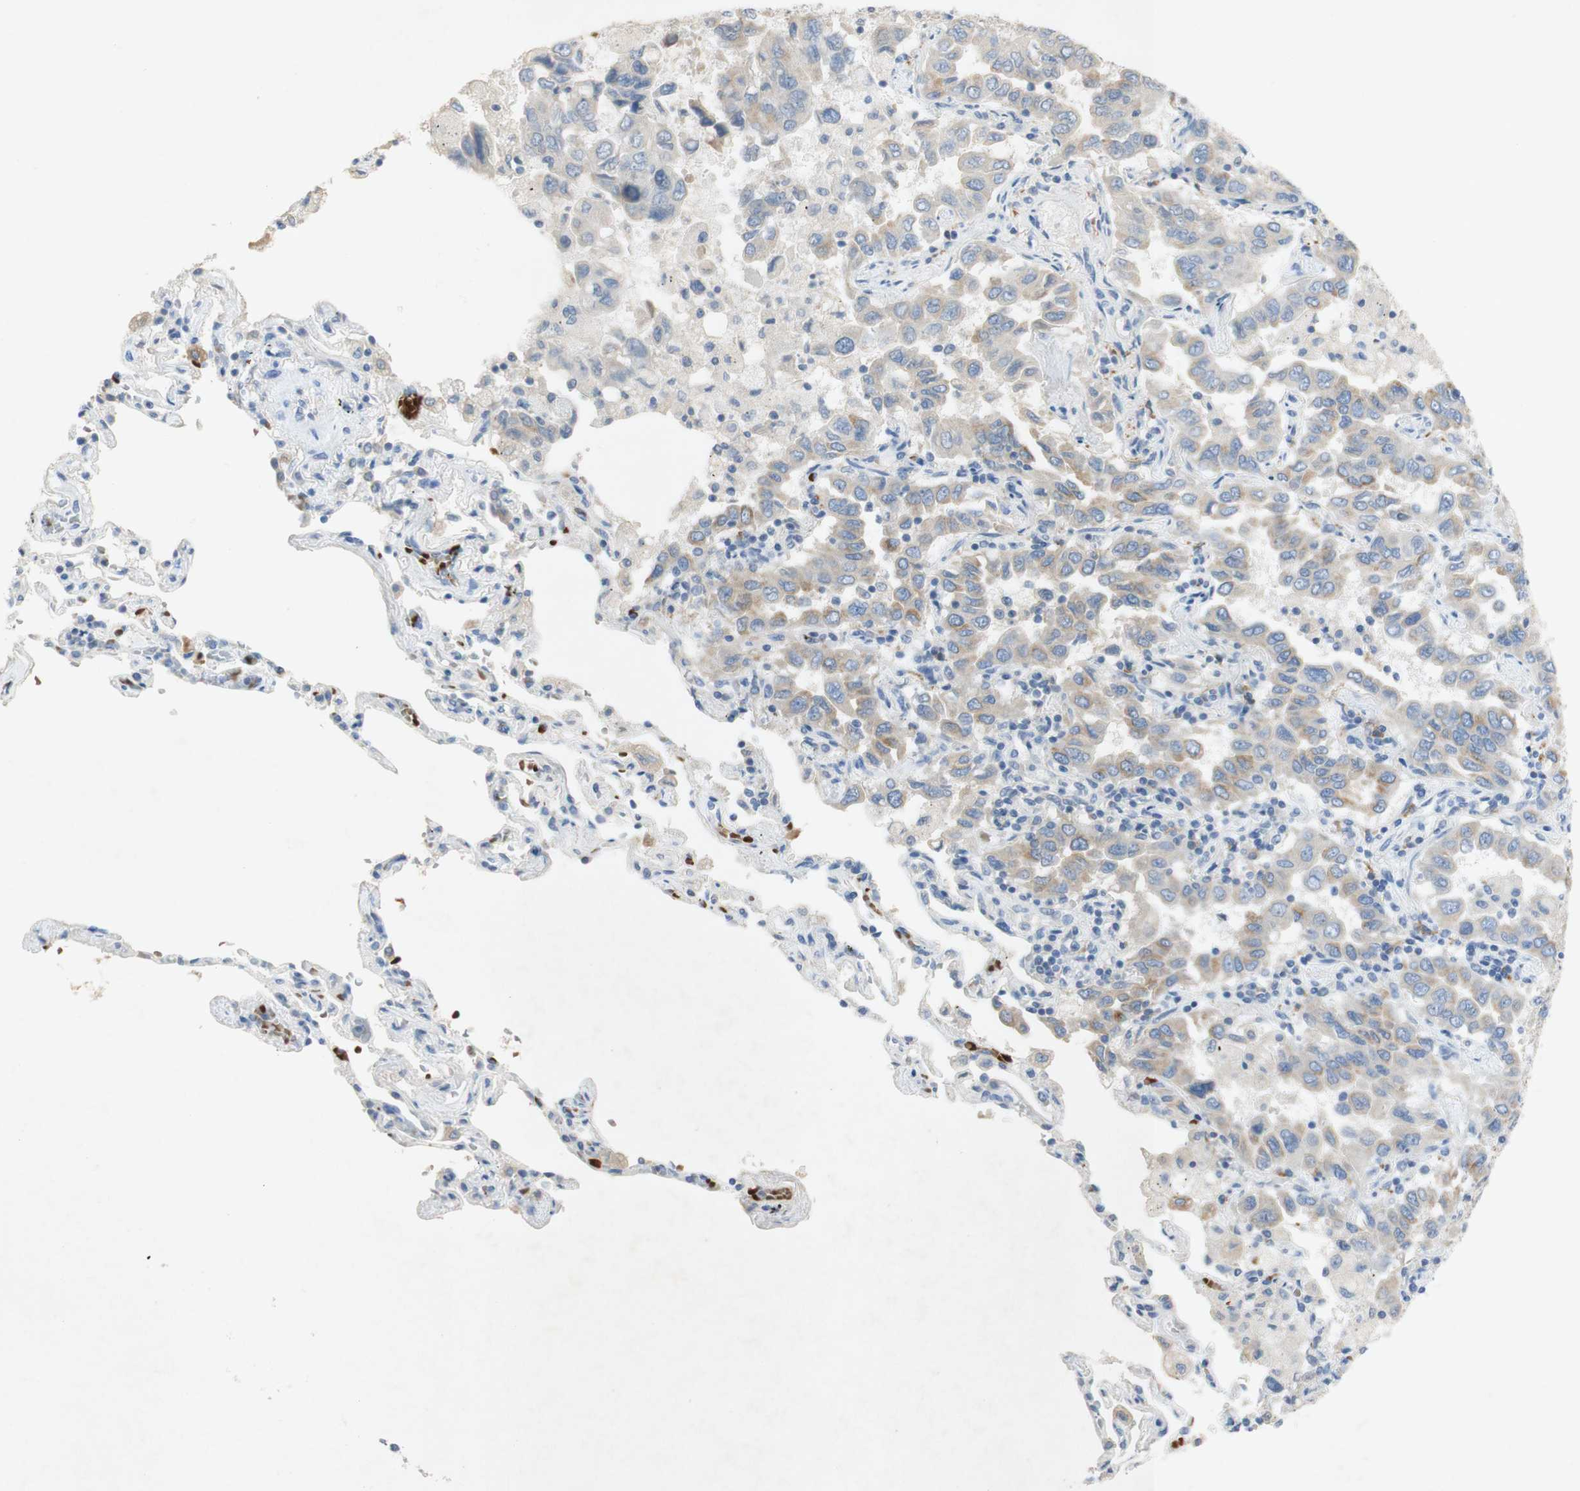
{"staining": {"intensity": "weak", "quantity": "25%-75%", "location": "cytoplasmic/membranous"}, "tissue": "lung cancer", "cell_type": "Tumor cells", "image_type": "cancer", "snomed": [{"axis": "morphology", "description": "Adenocarcinoma, NOS"}, {"axis": "topography", "description": "Lung"}], "caption": "Brown immunohistochemical staining in lung cancer (adenocarcinoma) exhibits weak cytoplasmic/membranous expression in about 25%-75% of tumor cells. The staining is performed using DAB (3,3'-diaminobenzidine) brown chromogen to label protein expression. The nuclei are counter-stained blue using hematoxylin.", "gene": "EPO", "patient": {"sex": "male", "age": 64}}